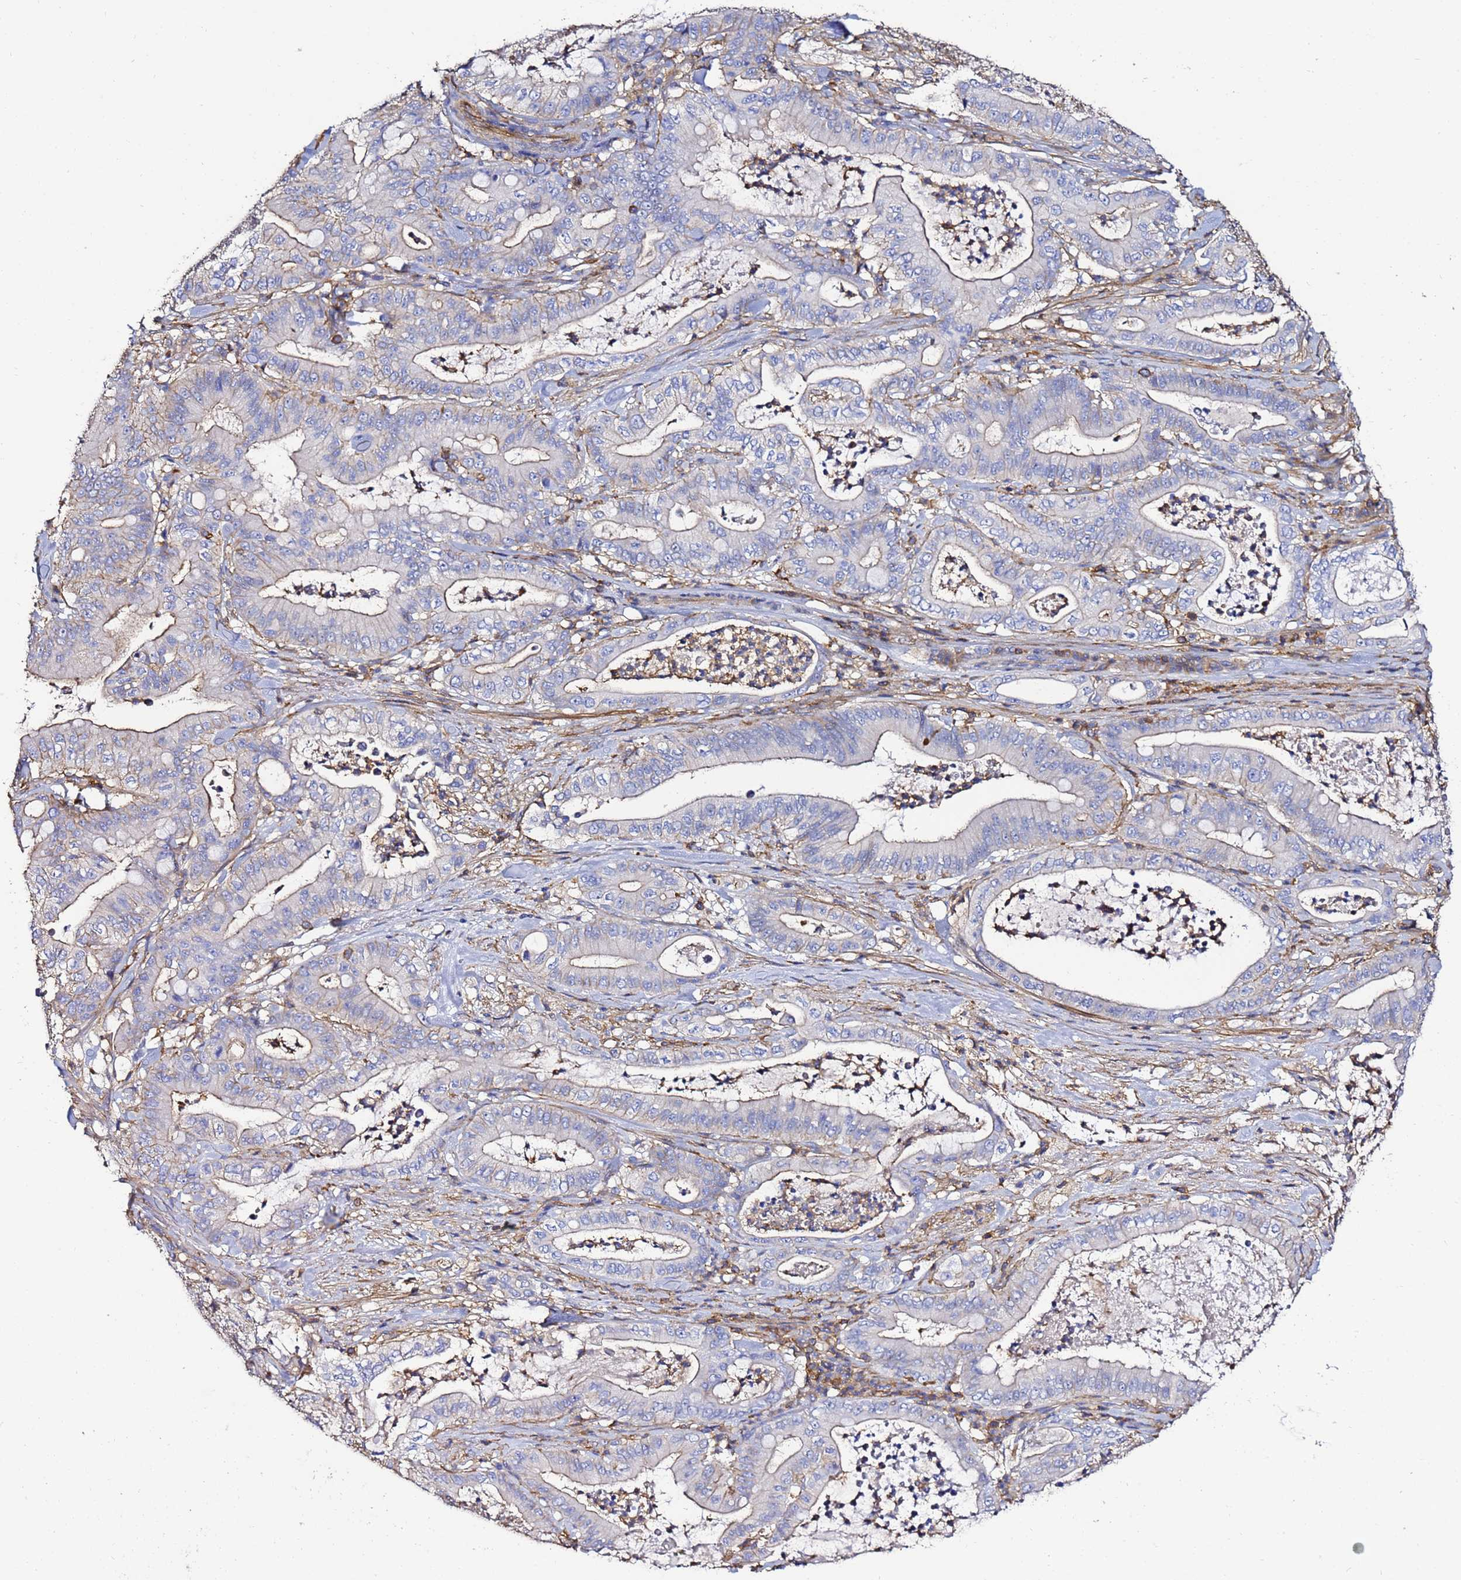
{"staining": {"intensity": "negative", "quantity": "none", "location": "none"}, "tissue": "pancreatic cancer", "cell_type": "Tumor cells", "image_type": "cancer", "snomed": [{"axis": "morphology", "description": "Adenocarcinoma, NOS"}, {"axis": "topography", "description": "Pancreas"}], "caption": "Immunohistochemistry (IHC) photomicrograph of human pancreatic cancer (adenocarcinoma) stained for a protein (brown), which demonstrates no staining in tumor cells.", "gene": "ACTB", "patient": {"sex": "male", "age": 71}}